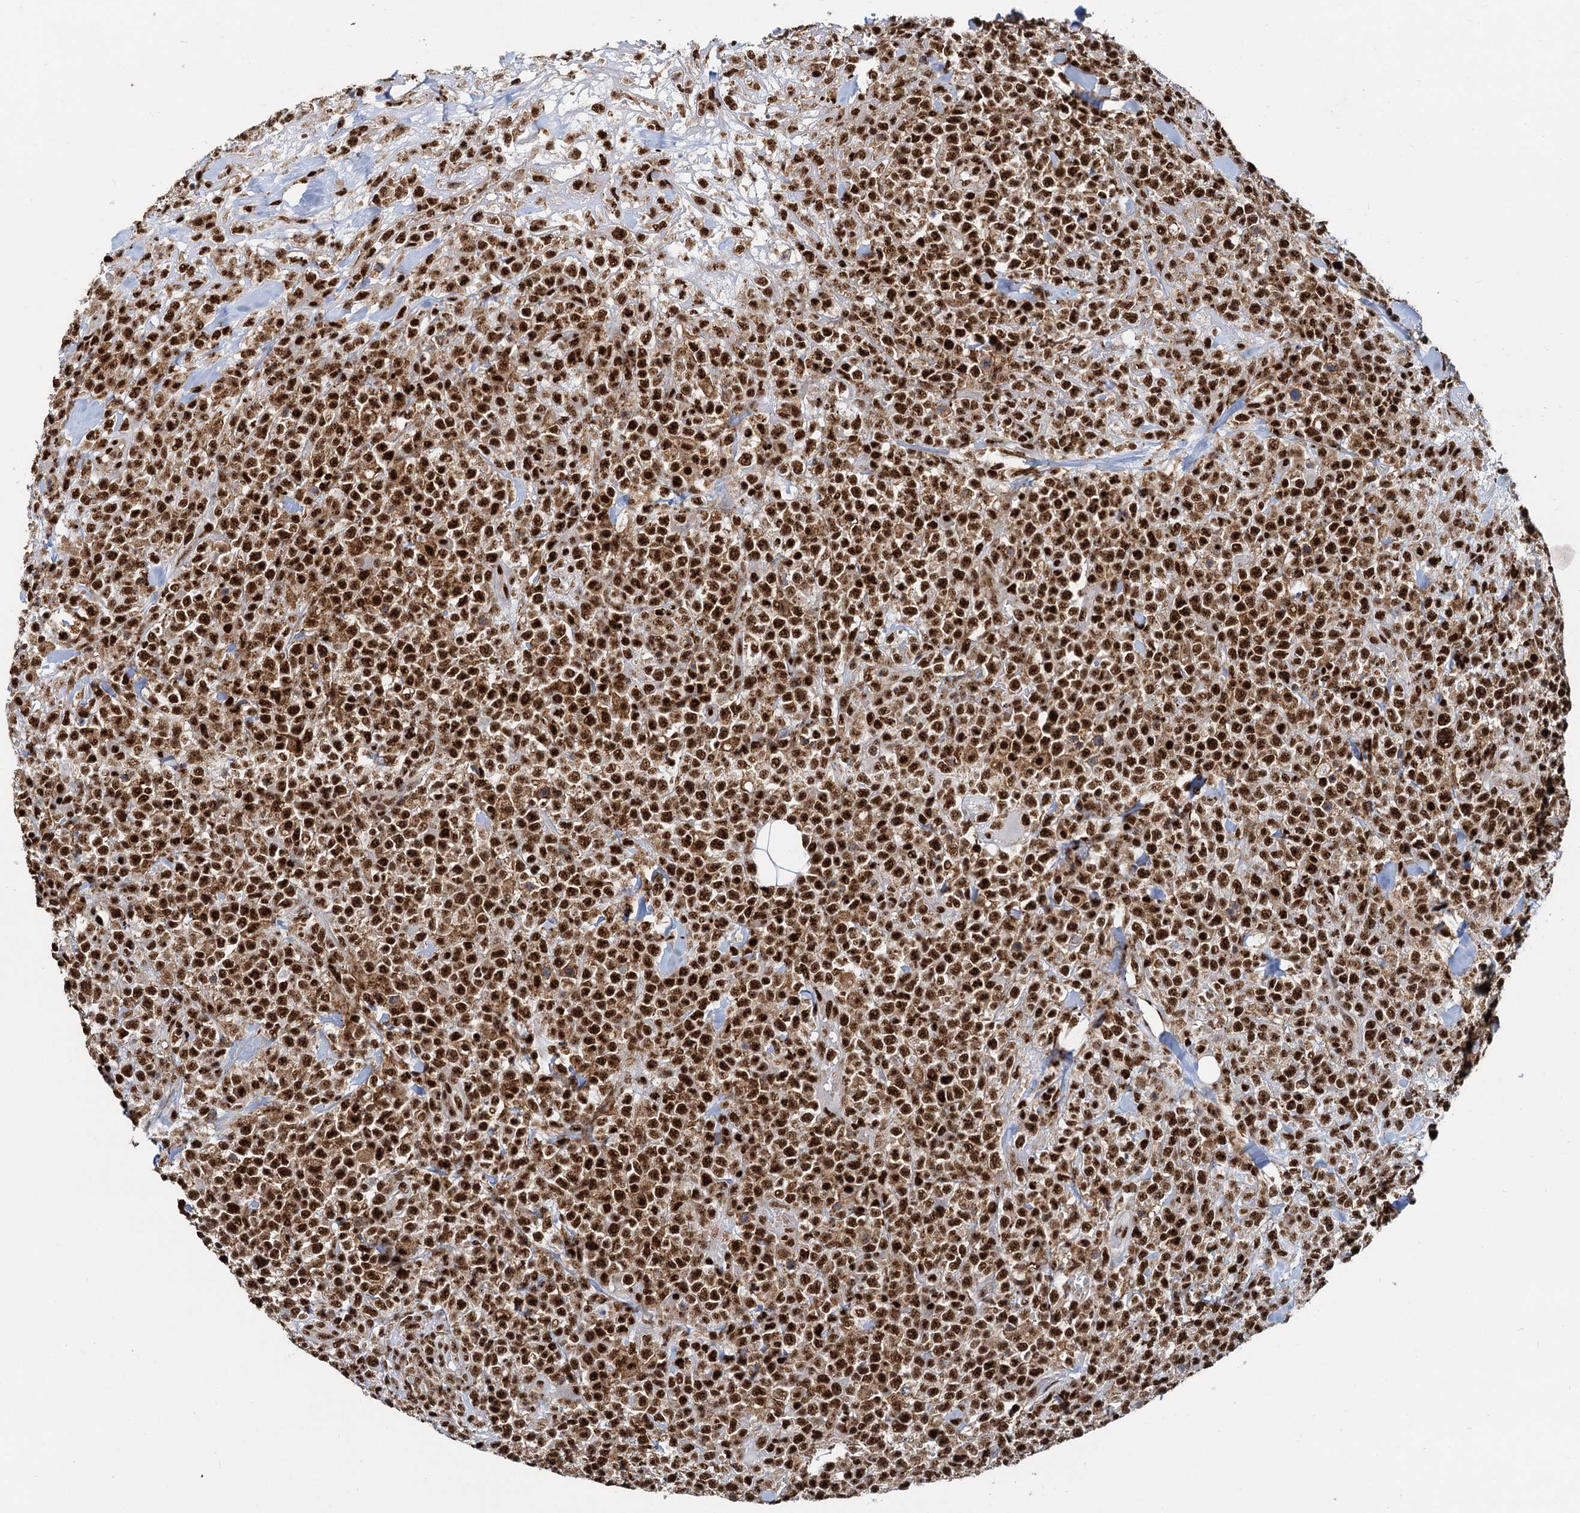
{"staining": {"intensity": "strong", "quantity": ">75%", "location": "nuclear"}, "tissue": "lymphoma", "cell_type": "Tumor cells", "image_type": "cancer", "snomed": [{"axis": "morphology", "description": "Malignant lymphoma, non-Hodgkin's type, High grade"}, {"axis": "topography", "description": "Colon"}], "caption": "IHC of human lymphoma exhibits high levels of strong nuclear positivity in about >75% of tumor cells.", "gene": "RBM26", "patient": {"sex": "female", "age": 53}}